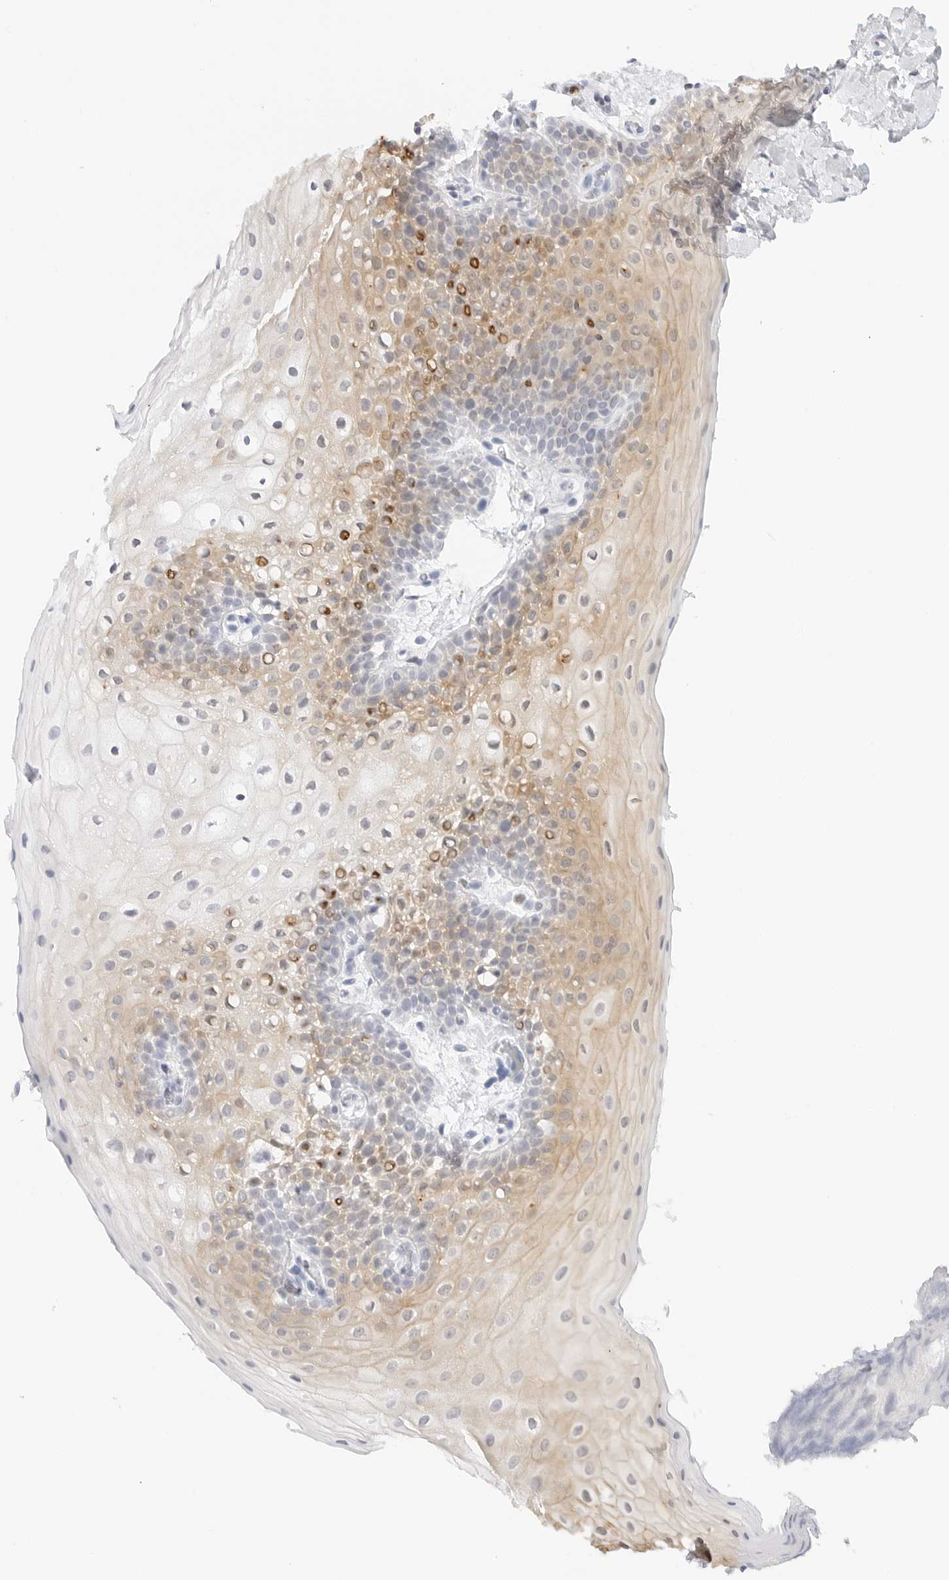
{"staining": {"intensity": "moderate", "quantity": "25%-75%", "location": "cytoplasmic/membranous"}, "tissue": "oral mucosa", "cell_type": "Squamous epithelial cells", "image_type": "normal", "snomed": [{"axis": "morphology", "description": "Normal tissue, NOS"}, {"axis": "topography", "description": "Oral tissue"}], "caption": "IHC (DAB) staining of normal human oral mucosa displays moderate cytoplasmic/membranous protein staining in about 25%-75% of squamous epithelial cells. Nuclei are stained in blue.", "gene": "SLC9A3R1", "patient": {"sex": "male", "age": 62}}